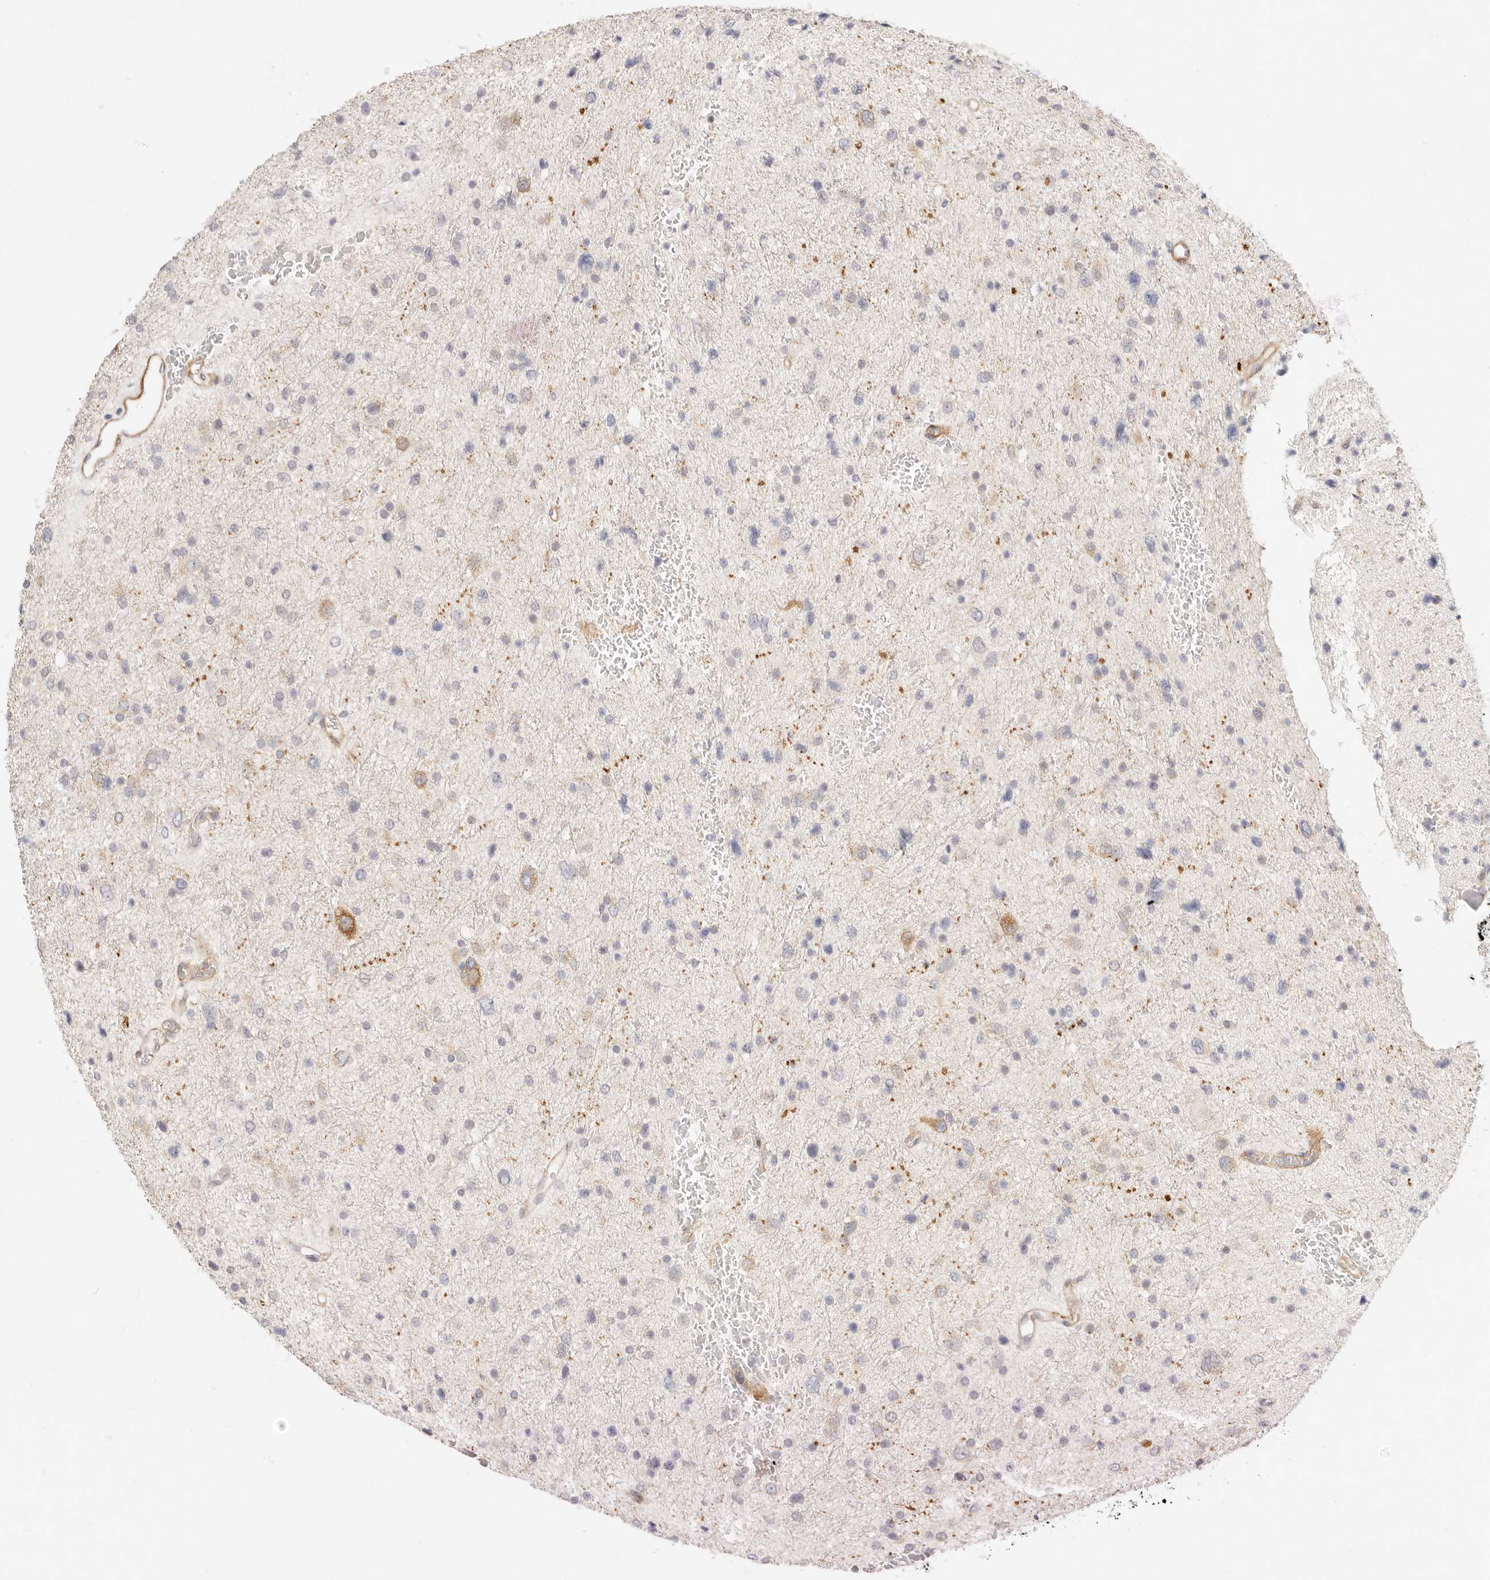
{"staining": {"intensity": "weak", "quantity": "<25%", "location": "cytoplasmic/membranous"}, "tissue": "glioma", "cell_type": "Tumor cells", "image_type": "cancer", "snomed": [{"axis": "morphology", "description": "Glioma, malignant, Low grade"}, {"axis": "topography", "description": "Brain"}], "caption": "A high-resolution photomicrograph shows IHC staining of malignant low-grade glioma, which shows no significant staining in tumor cells. (Immunohistochemistry, brightfield microscopy, high magnification).", "gene": "UBXN10", "patient": {"sex": "female", "age": 37}}